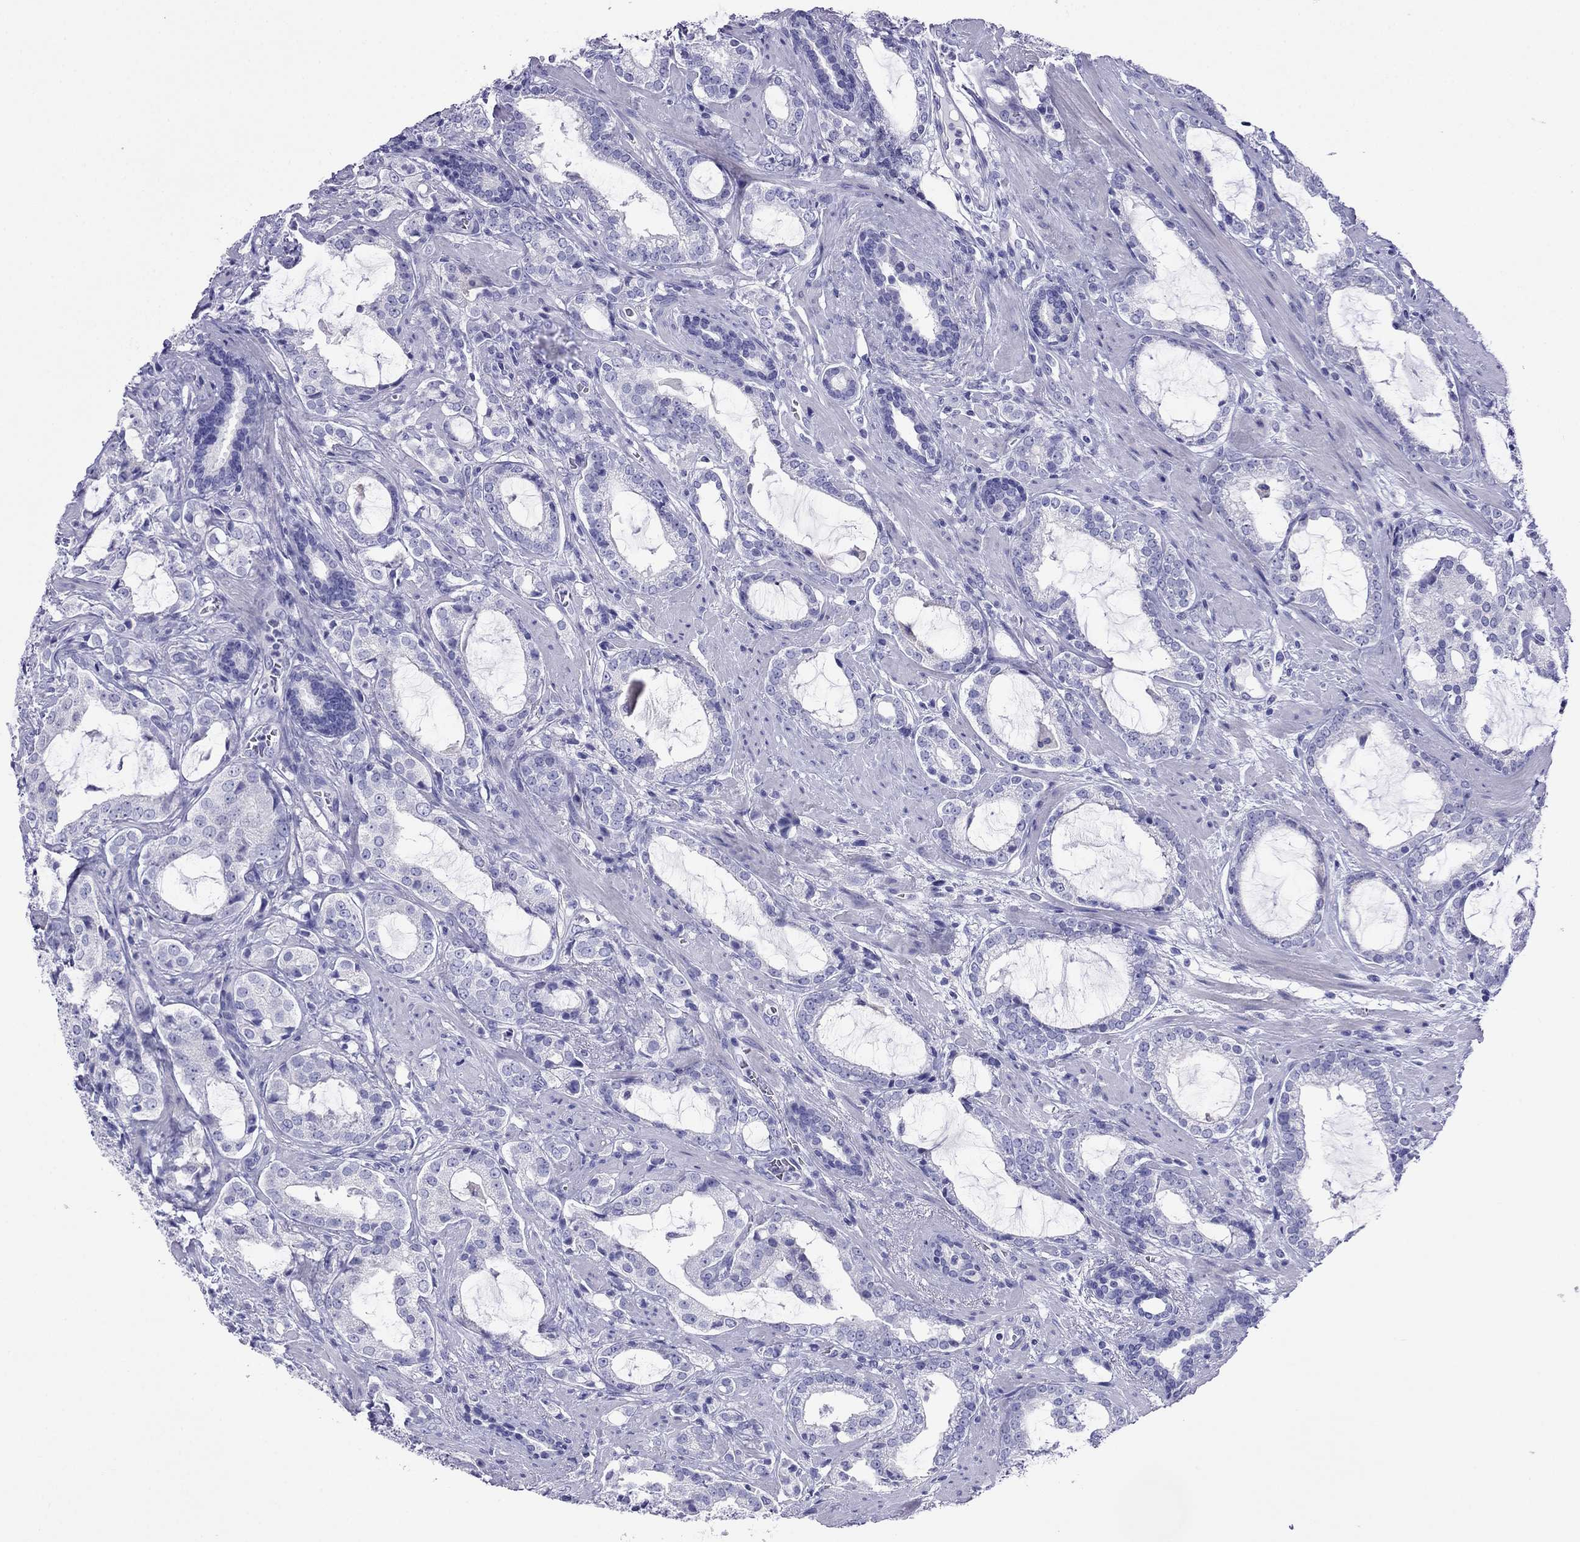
{"staining": {"intensity": "negative", "quantity": "none", "location": "none"}, "tissue": "prostate cancer", "cell_type": "Tumor cells", "image_type": "cancer", "snomed": [{"axis": "morphology", "description": "Adenocarcinoma, NOS"}, {"axis": "topography", "description": "Prostate"}], "caption": "Tumor cells show no significant staining in prostate cancer (adenocarcinoma). The staining is performed using DAB brown chromogen with nuclei counter-stained in using hematoxylin.", "gene": "PCDHA6", "patient": {"sex": "male", "age": 66}}